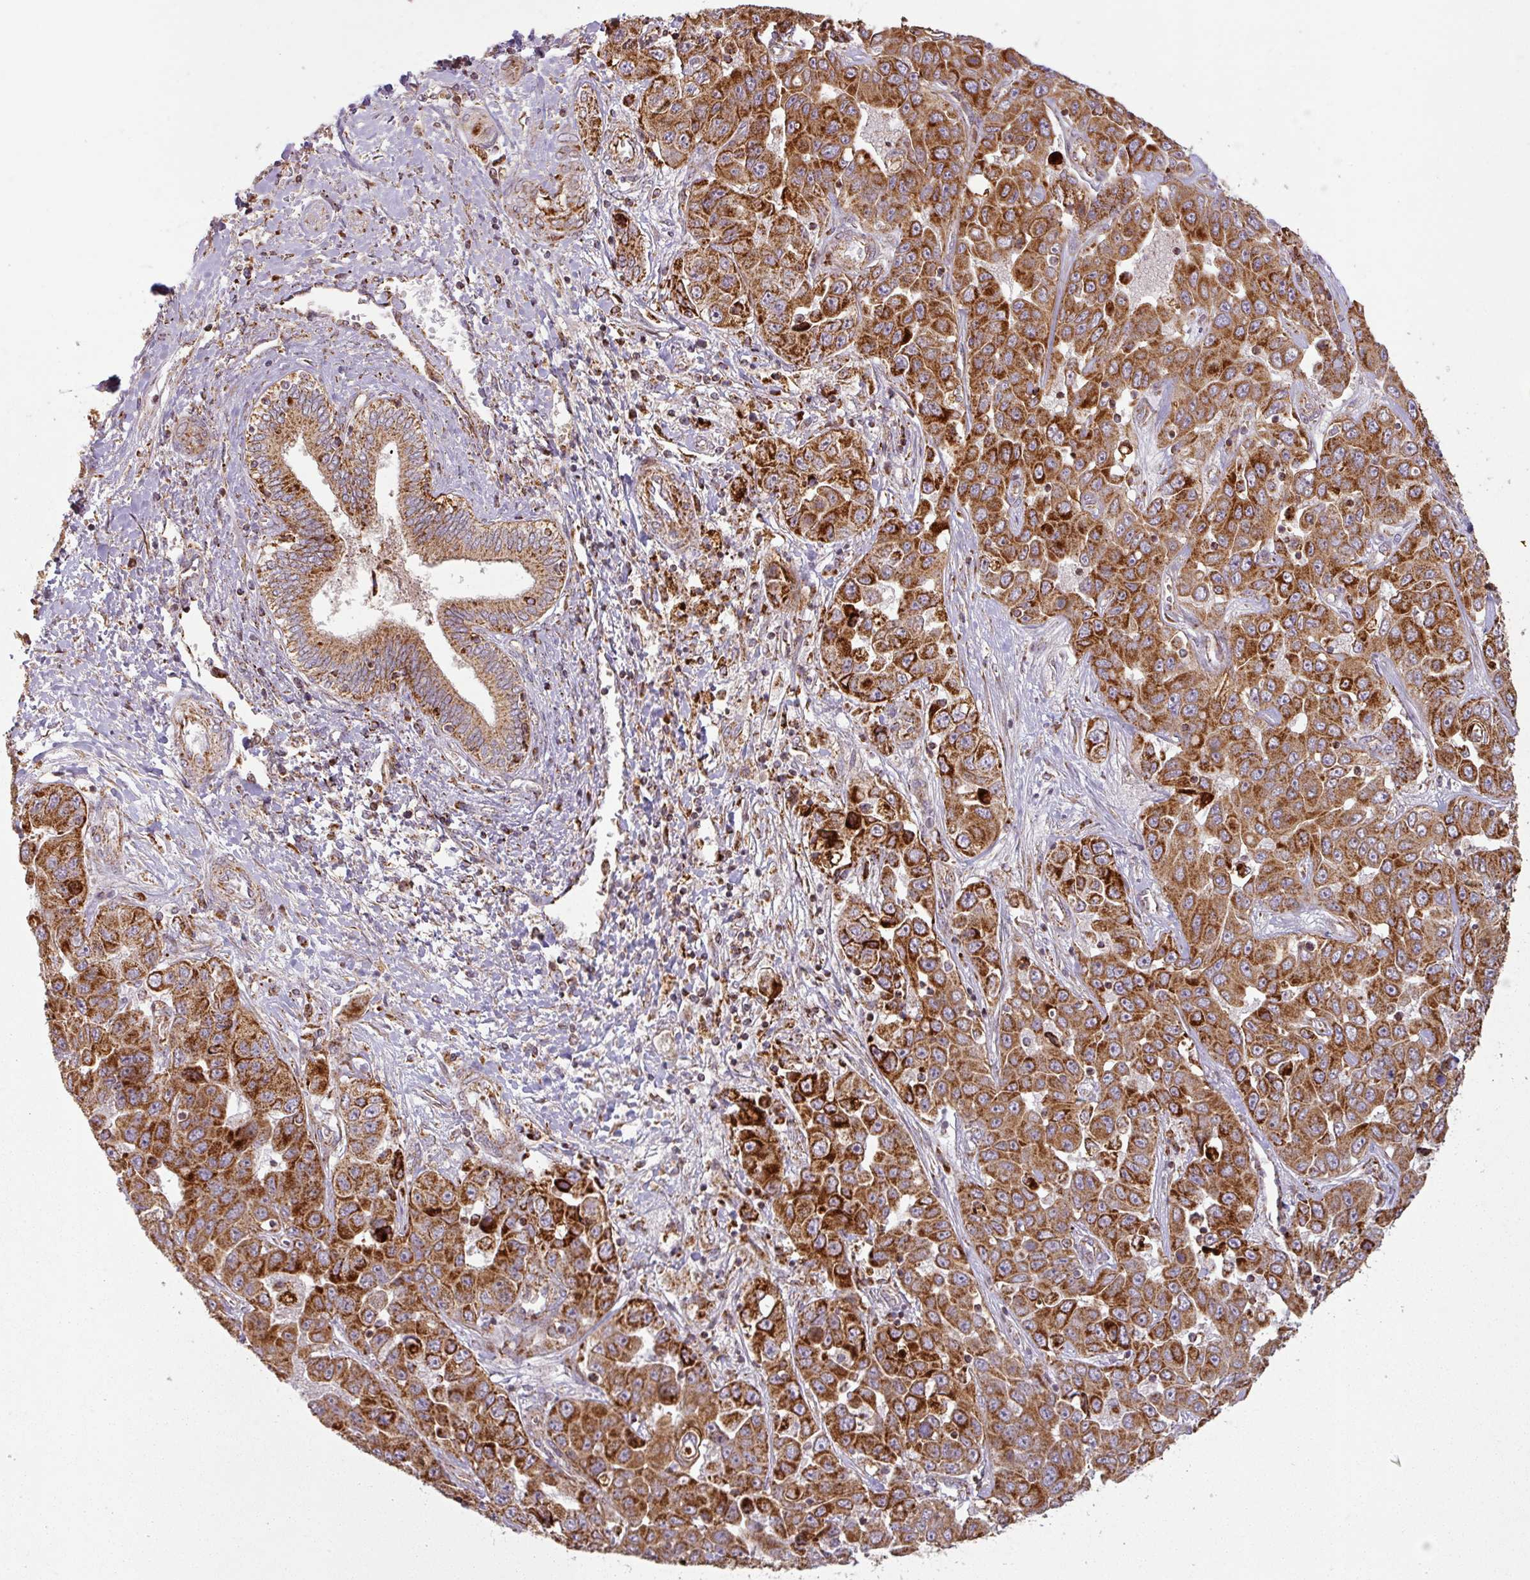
{"staining": {"intensity": "strong", "quantity": ">75%", "location": "cytoplasmic/membranous"}, "tissue": "liver cancer", "cell_type": "Tumor cells", "image_type": "cancer", "snomed": [{"axis": "morphology", "description": "Cholangiocarcinoma"}, {"axis": "topography", "description": "Liver"}], "caption": "Tumor cells demonstrate high levels of strong cytoplasmic/membranous staining in approximately >75% of cells in cholangiocarcinoma (liver).", "gene": "GPD2", "patient": {"sex": "female", "age": 52}}